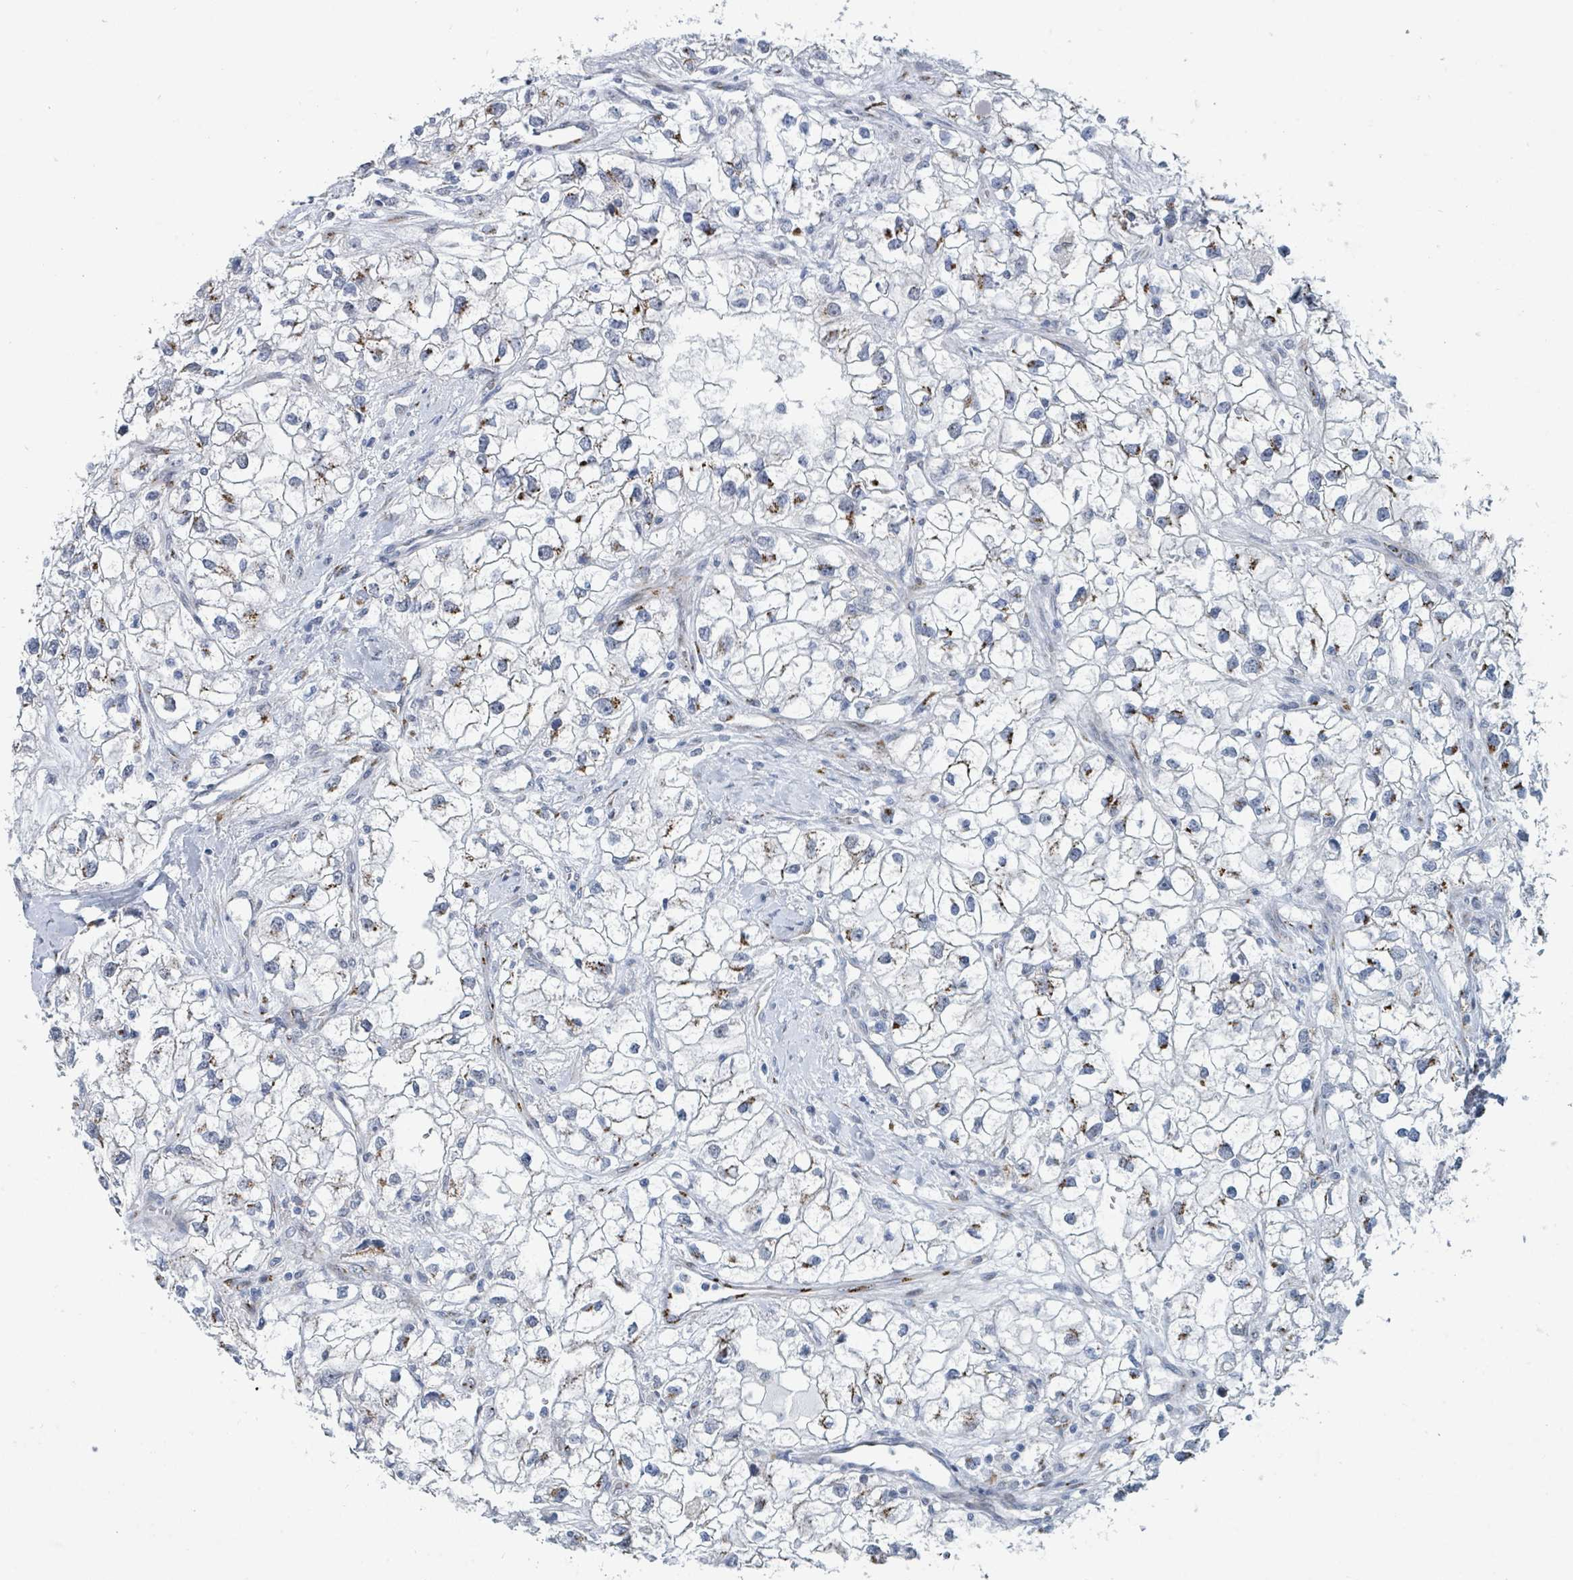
{"staining": {"intensity": "moderate", "quantity": "25%-75%", "location": "cytoplasmic/membranous"}, "tissue": "renal cancer", "cell_type": "Tumor cells", "image_type": "cancer", "snomed": [{"axis": "morphology", "description": "Adenocarcinoma, NOS"}, {"axis": "topography", "description": "Kidney"}], "caption": "Renal adenocarcinoma stained for a protein (brown) reveals moderate cytoplasmic/membranous positive staining in approximately 25%-75% of tumor cells.", "gene": "DCAF5", "patient": {"sex": "male", "age": 59}}